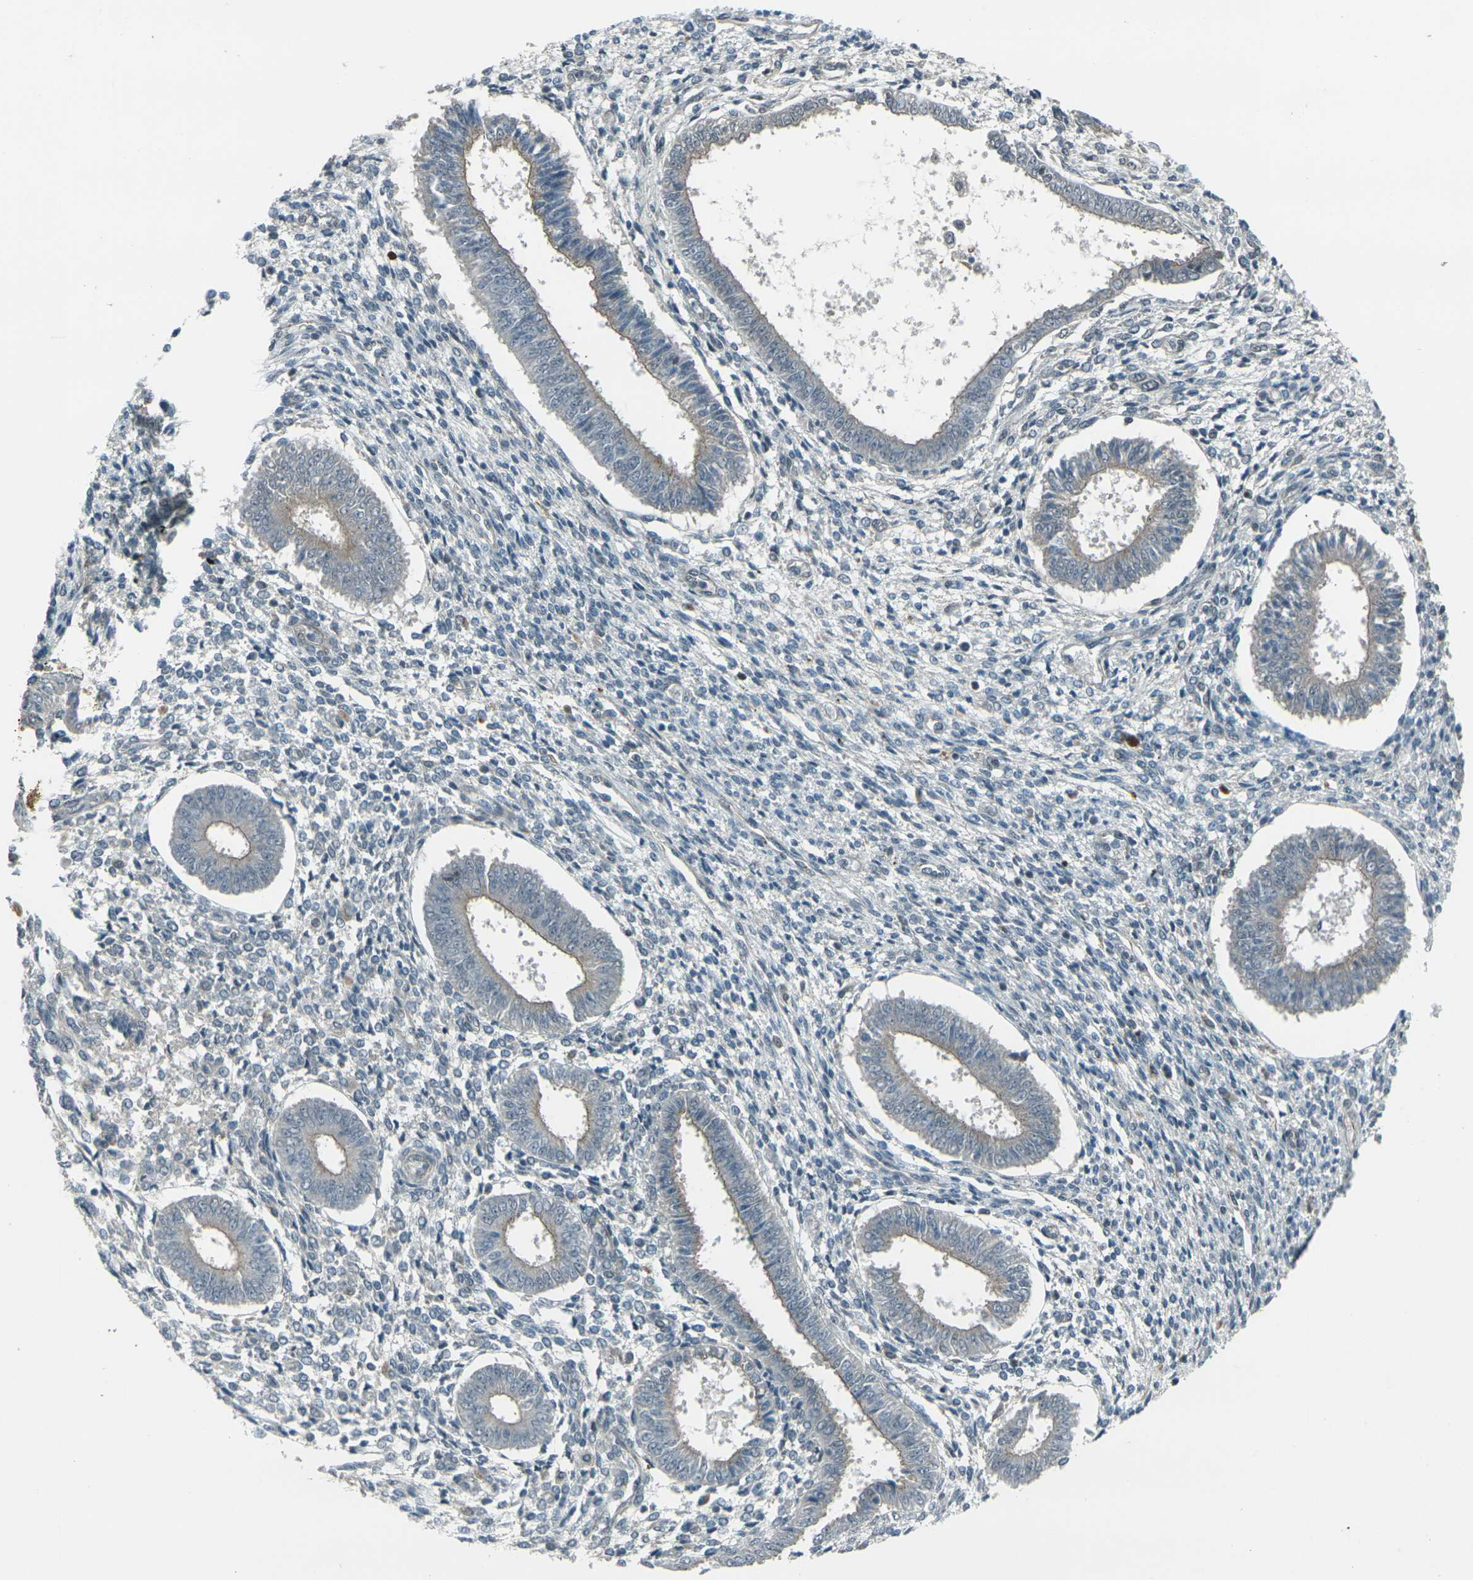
{"staining": {"intensity": "negative", "quantity": "none", "location": "none"}, "tissue": "endometrium", "cell_type": "Cells in endometrial stroma", "image_type": "normal", "snomed": [{"axis": "morphology", "description": "Normal tissue, NOS"}, {"axis": "topography", "description": "Endometrium"}], "caption": "Cells in endometrial stroma are negative for protein expression in benign human endometrium. The staining is performed using DAB (3,3'-diaminobenzidine) brown chromogen with nuclei counter-stained in using hematoxylin.", "gene": "GPR19", "patient": {"sex": "female", "age": 35}}